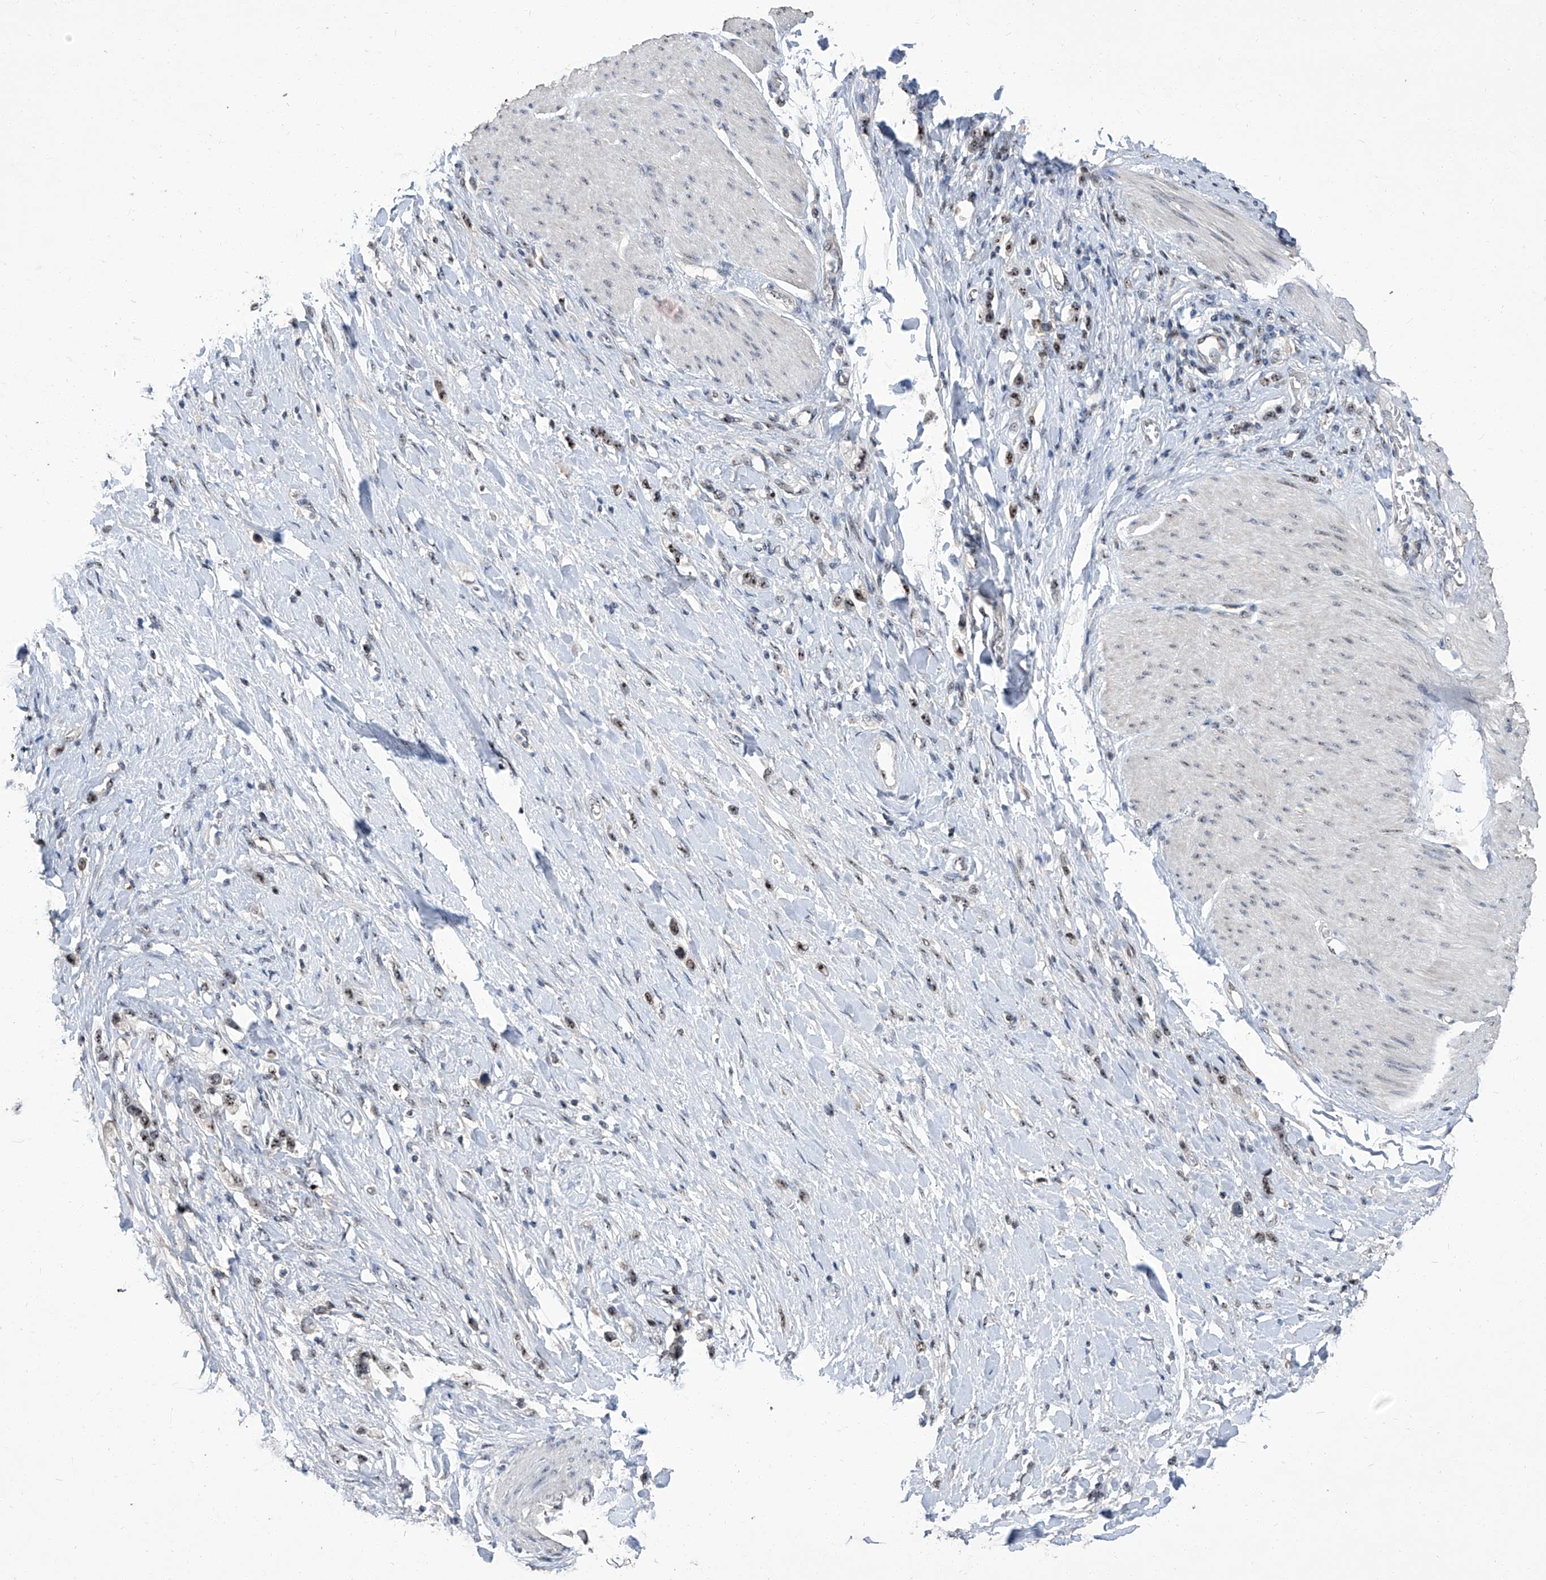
{"staining": {"intensity": "weak", "quantity": ">75%", "location": "nuclear"}, "tissue": "stomach cancer", "cell_type": "Tumor cells", "image_type": "cancer", "snomed": [{"axis": "morphology", "description": "Adenocarcinoma, NOS"}, {"axis": "topography", "description": "Stomach"}], "caption": "Stomach adenocarcinoma tissue demonstrates weak nuclear expression in about >75% of tumor cells, visualized by immunohistochemistry. The staining was performed using DAB (3,3'-diaminobenzidine) to visualize the protein expression in brown, while the nuclei were stained in blue with hematoxylin (Magnification: 20x).", "gene": "CMTR1", "patient": {"sex": "female", "age": 65}}